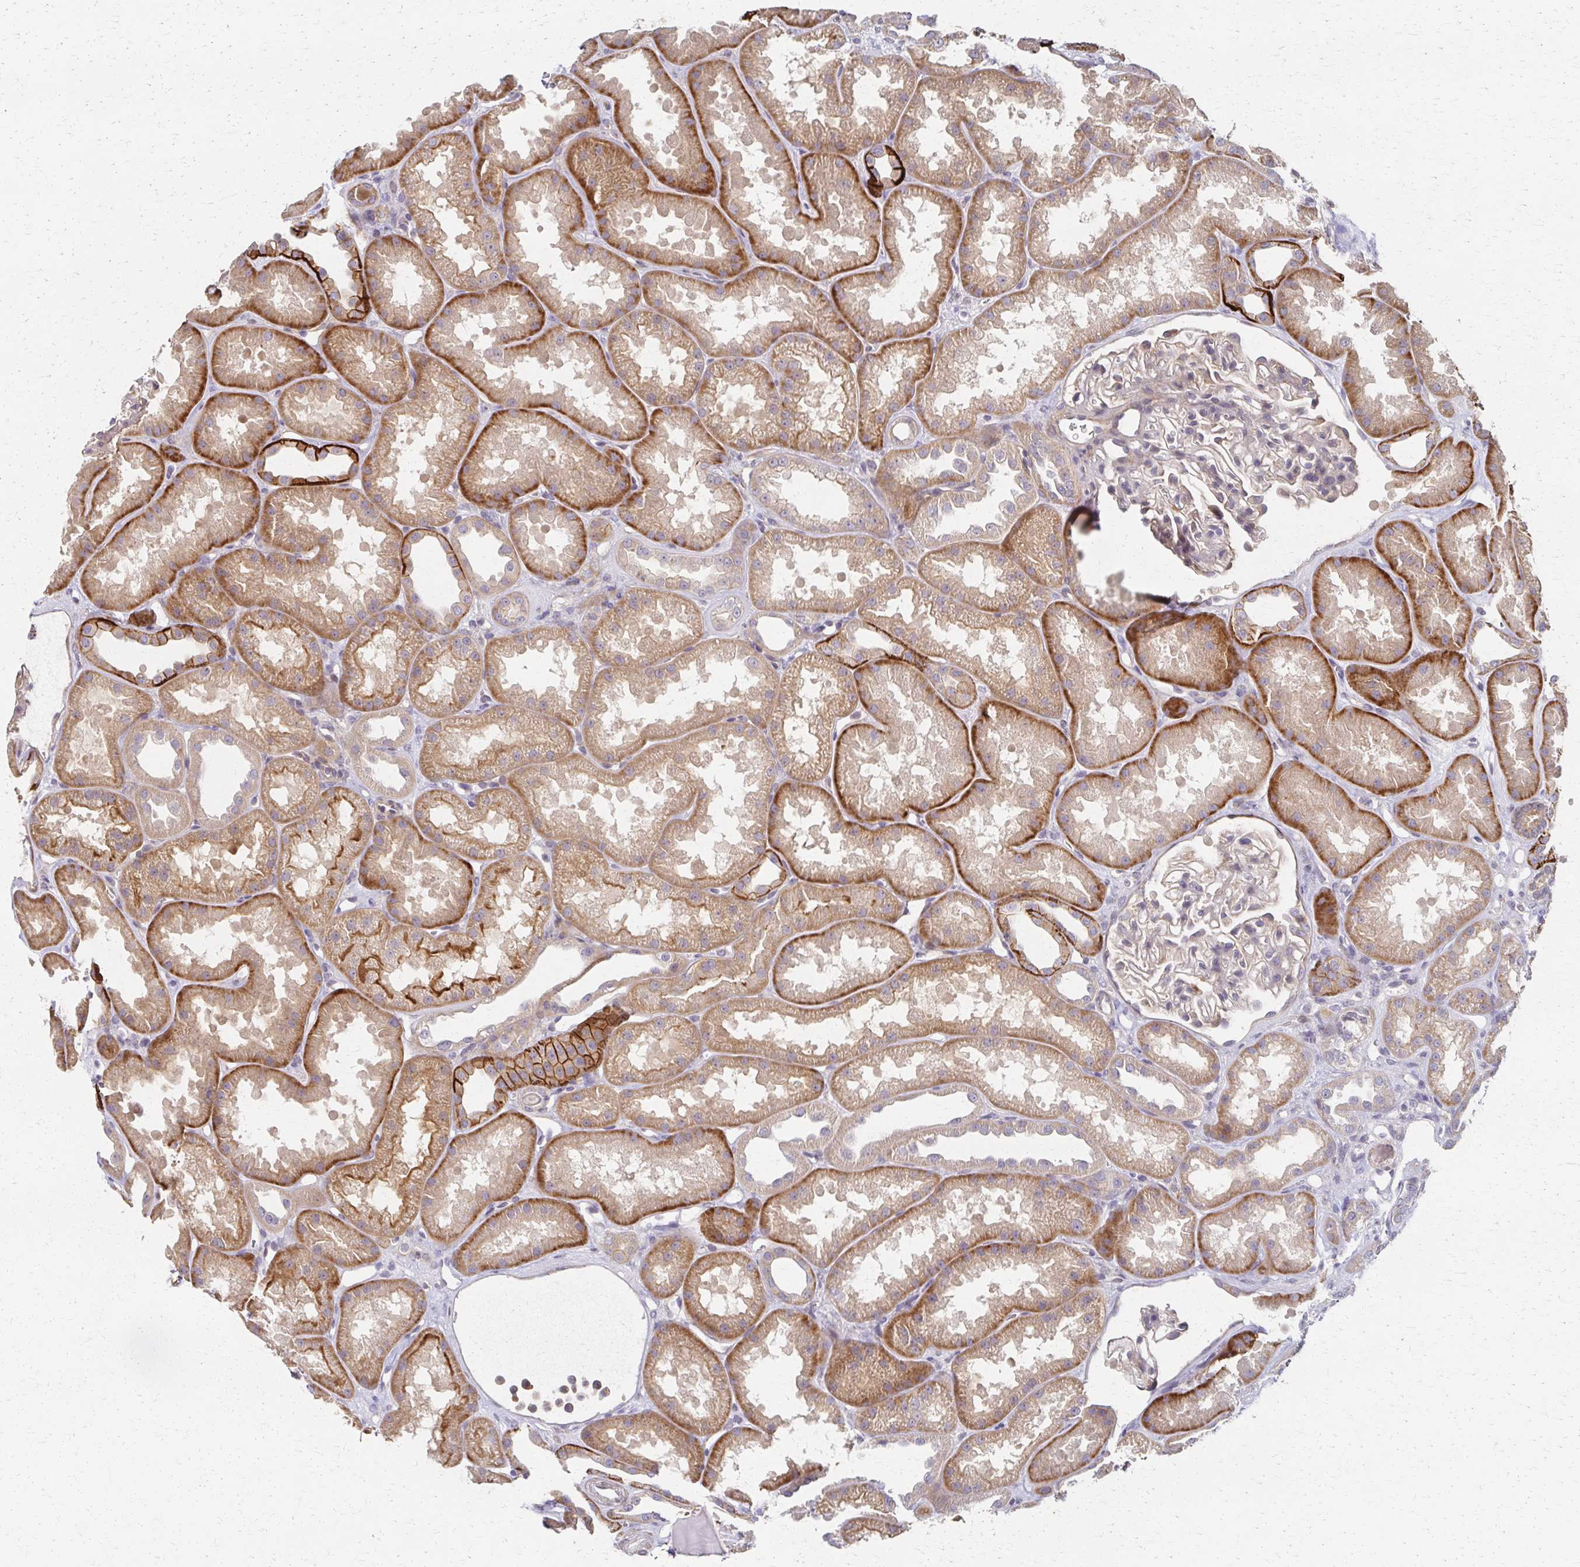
{"staining": {"intensity": "weak", "quantity": "25%-75%", "location": "cytoplasmic/membranous"}, "tissue": "kidney", "cell_type": "Cells in glomeruli", "image_type": "normal", "snomed": [{"axis": "morphology", "description": "Normal tissue, NOS"}, {"axis": "topography", "description": "Kidney"}], "caption": "DAB (3,3'-diaminobenzidine) immunohistochemical staining of unremarkable kidney reveals weak cytoplasmic/membranous protein staining in about 25%-75% of cells in glomeruli.", "gene": "EOLA1", "patient": {"sex": "male", "age": 61}}